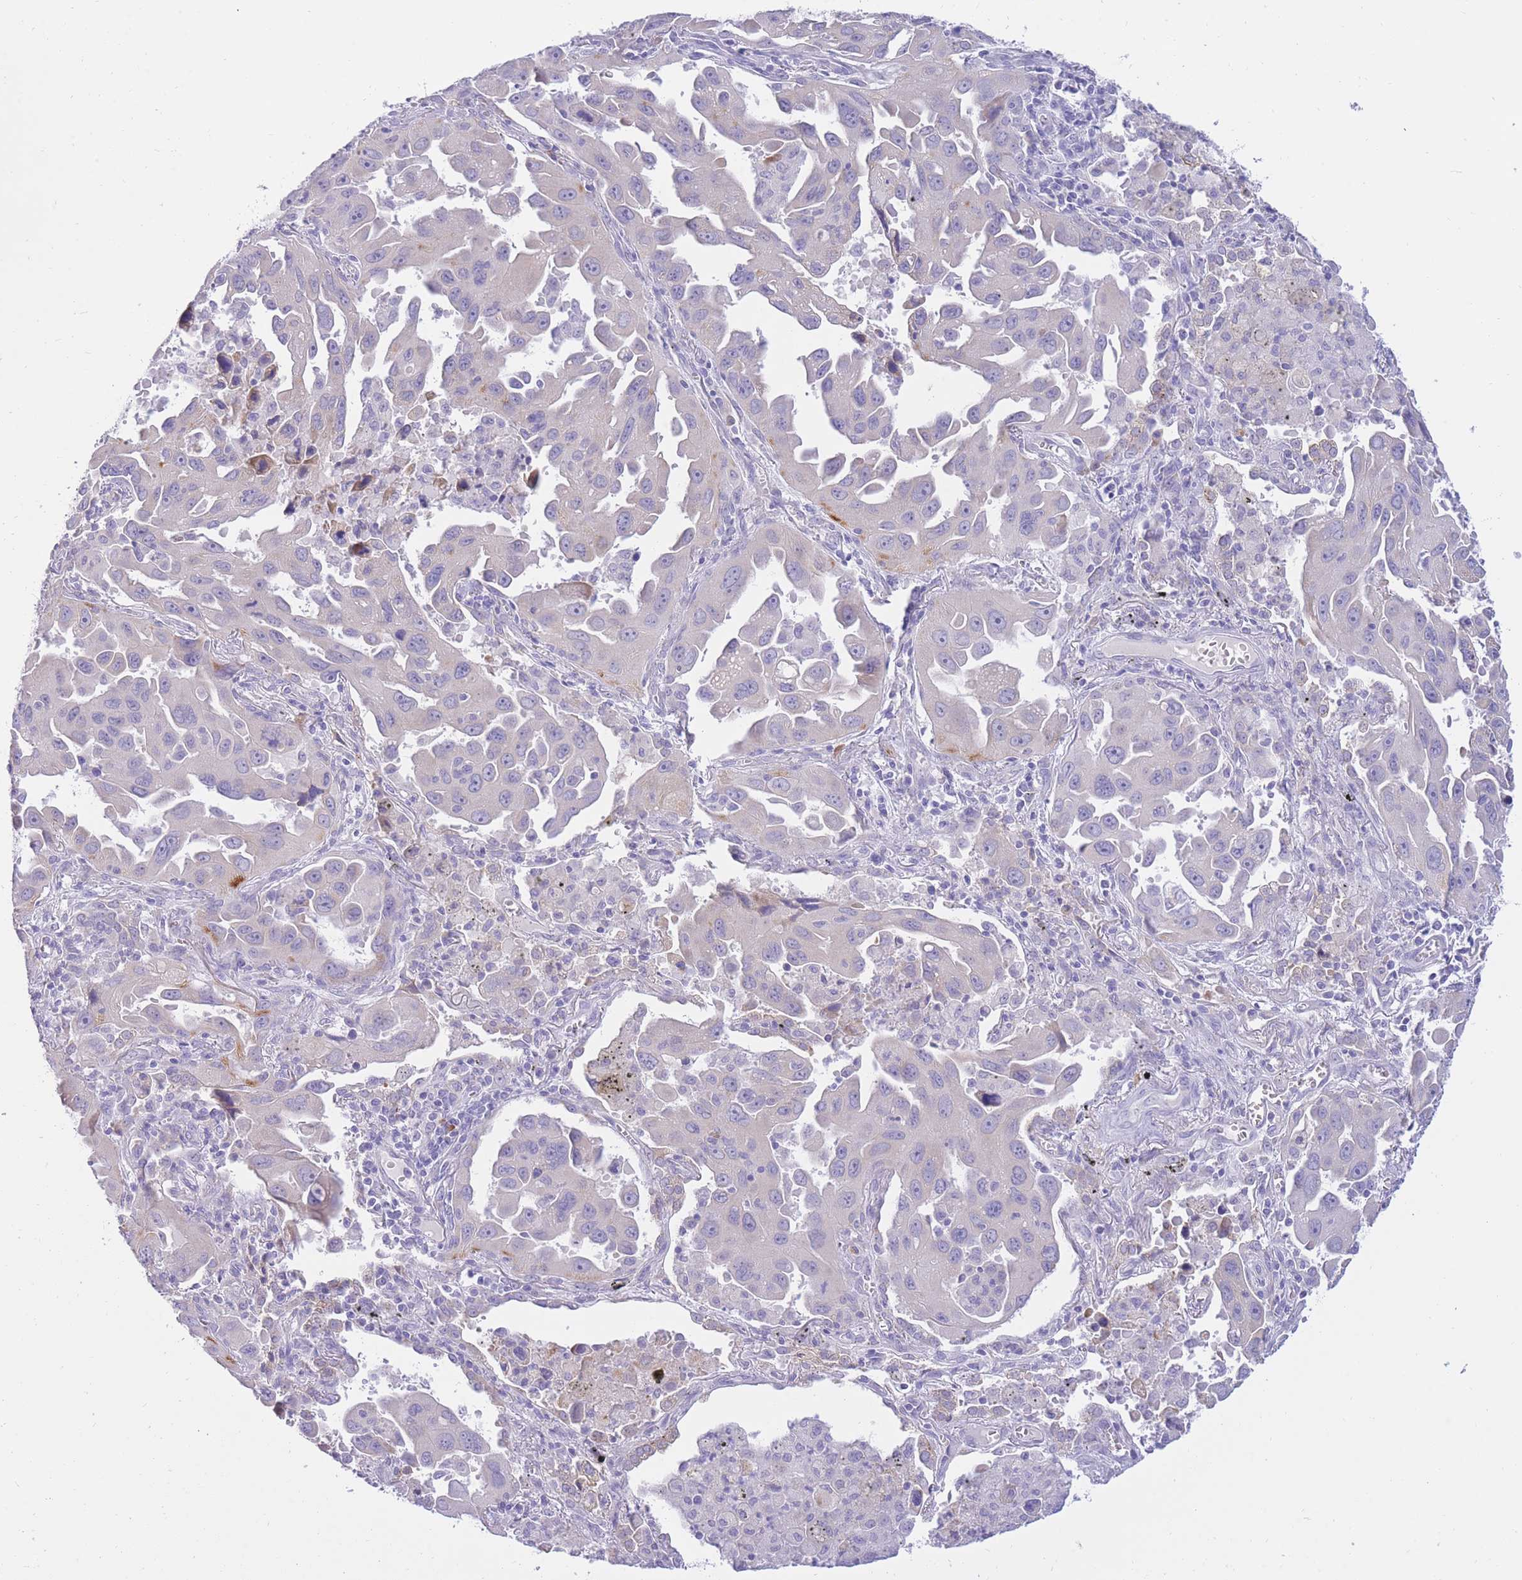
{"staining": {"intensity": "negative", "quantity": "none", "location": "none"}, "tissue": "lung cancer", "cell_type": "Tumor cells", "image_type": "cancer", "snomed": [{"axis": "morphology", "description": "Adenocarcinoma, NOS"}, {"axis": "topography", "description": "Lung"}], "caption": "DAB immunohistochemical staining of human lung adenocarcinoma displays no significant expression in tumor cells.", "gene": "SSUH2", "patient": {"sex": "male", "age": 66}}